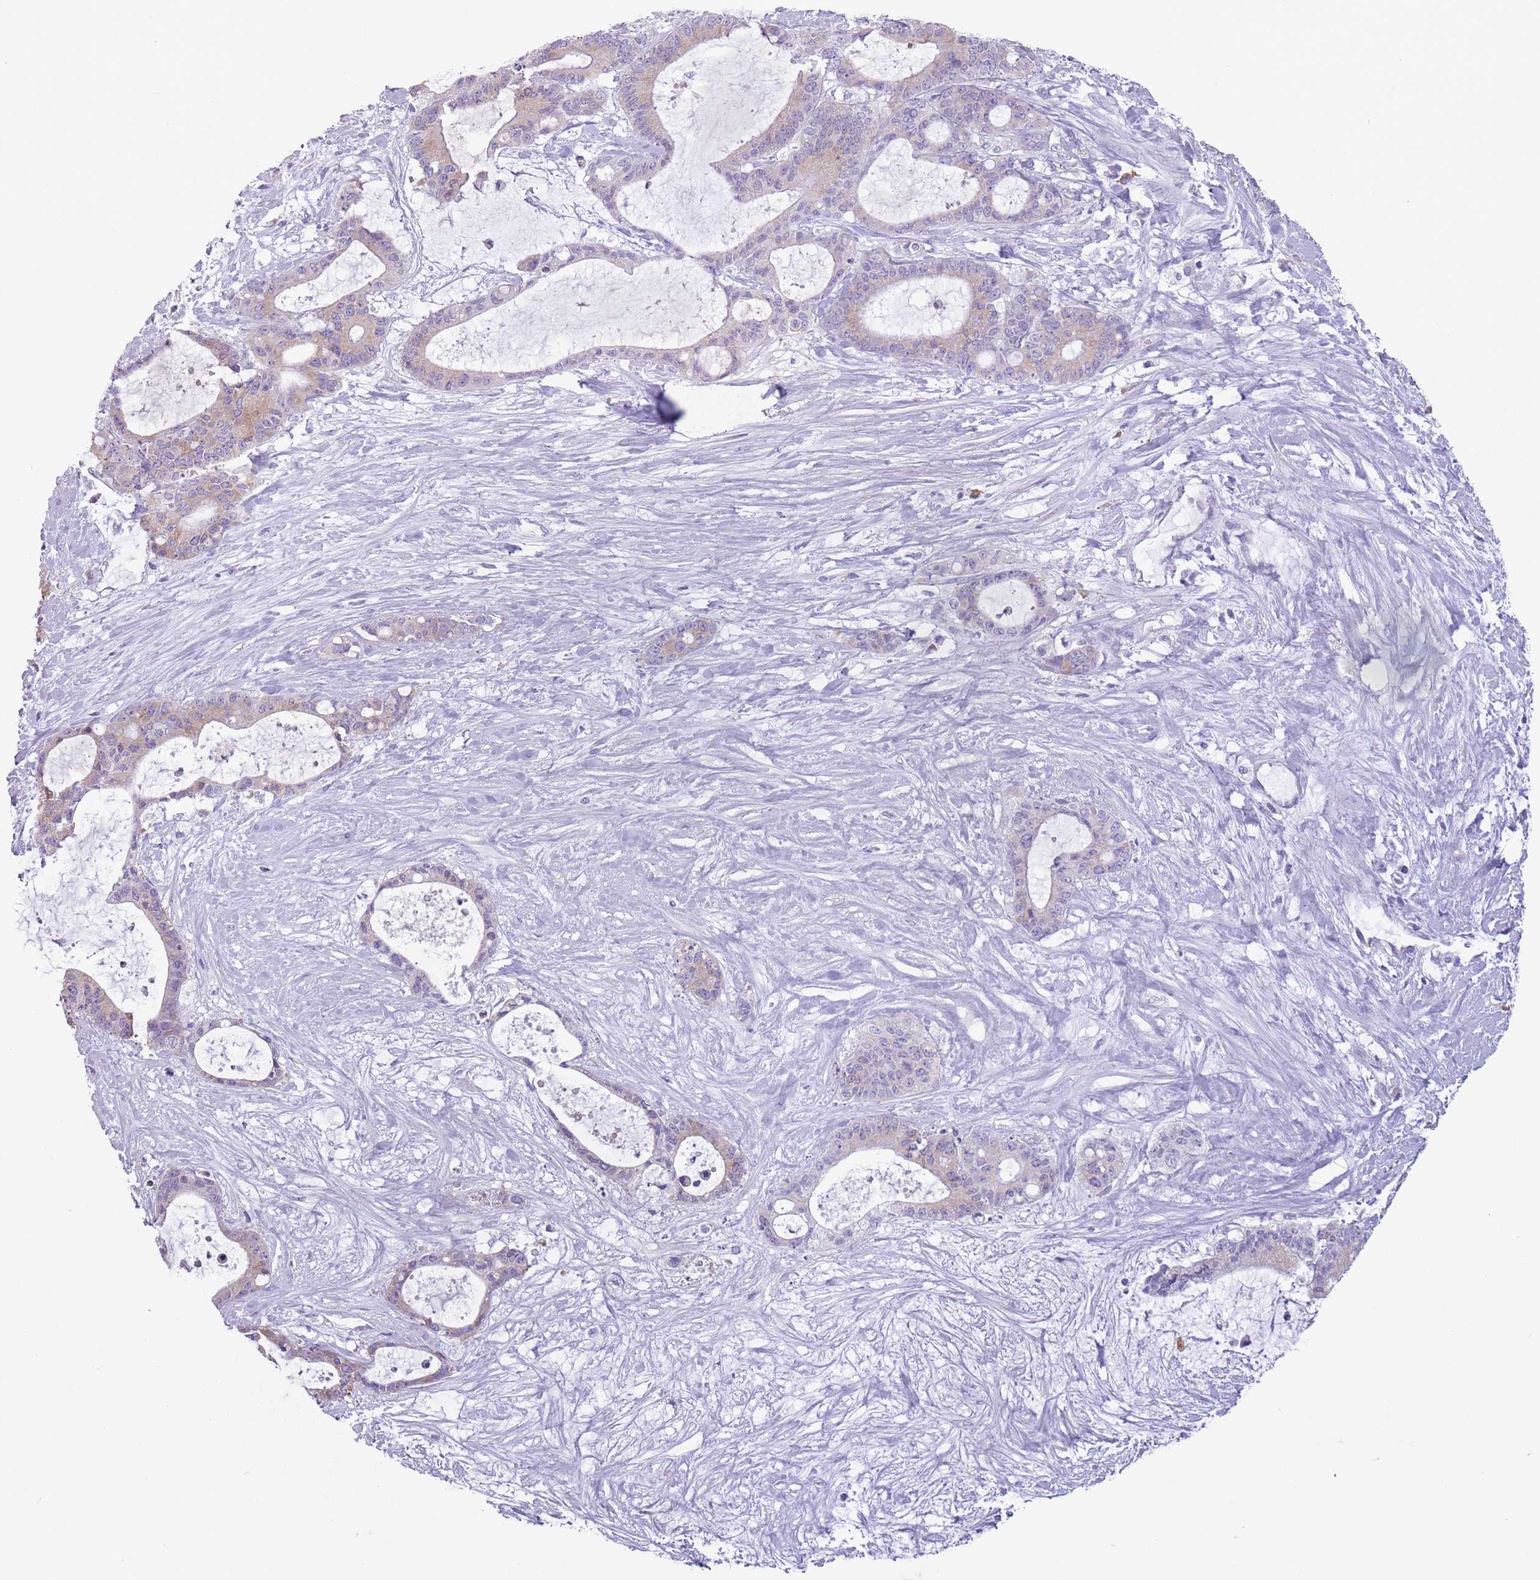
{"staining": {"intensity": "weak", "quantity": "25%-75%", "location": "cytoplasmic/membranous"}, "tissue": "liver cancer", "cell_type": "Tumor cells", "image_type": "cancer", "snomed": [{"axis": "morphology", "description": "Normal tissue, NOS"}, {"axis": "morphology", "description": "Cholangiocarcinoma"}, {"axis": "topography", "description": "Liver"}, {"axis": "topography", "description": "Peripheral nerve tissue"}], "caption": "Immunohistochemical staining of human liver cancer displays weak cytoplasmic/membranous protein positivity in about 25%-75% of tumor cells. (DAB (3,3'-diaminobenzidine) = brown stain, brightfield microscopy at high magnification).", "gene": "HYOU1", "patient": {"sex": "female", "age": 73}}